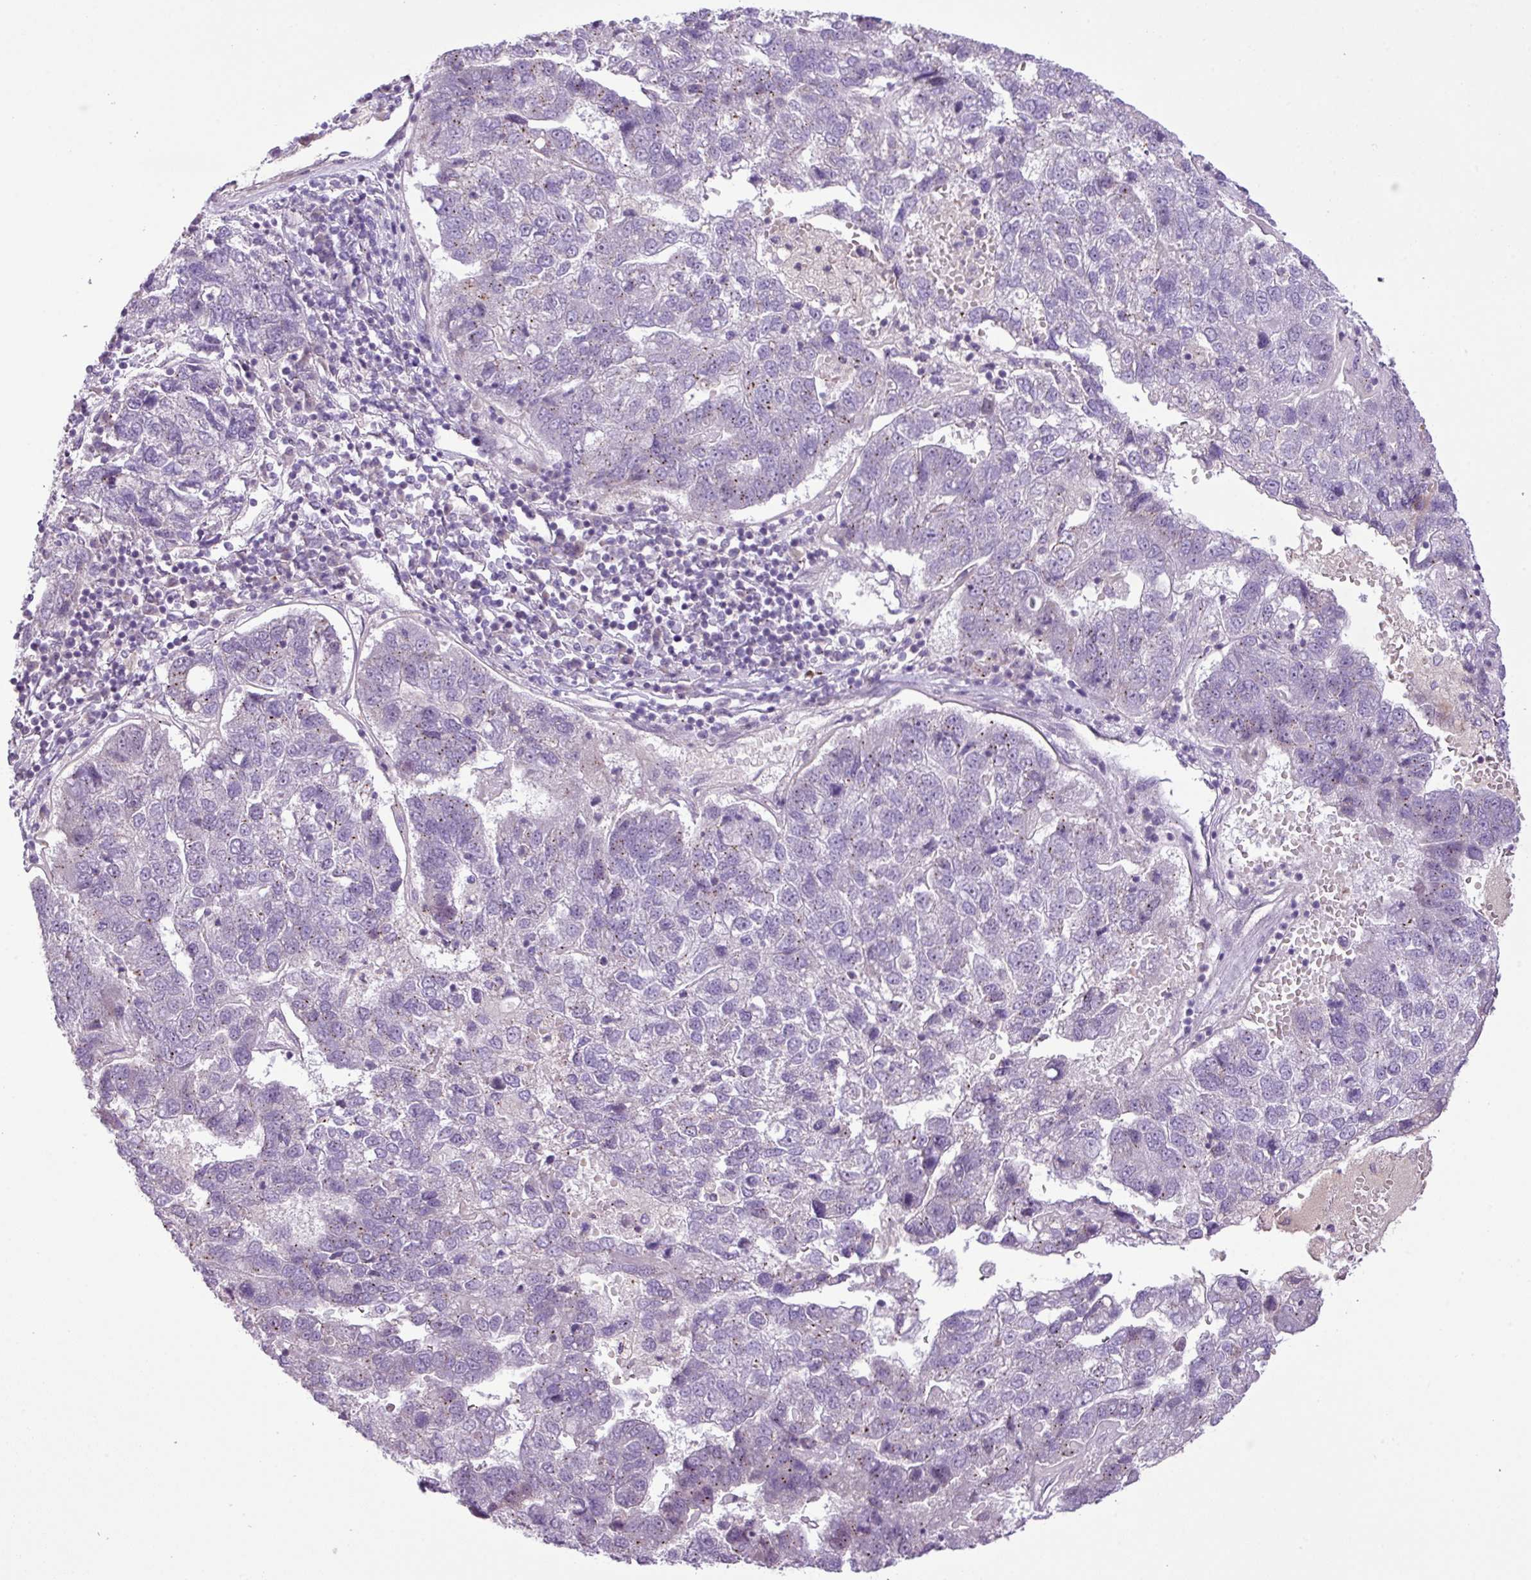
{"staining": {"intensity": "negative", "quantity": "none", "location": "none"}, "tissue": "pancreatic cancer", "cell_type": "Tumor cells", "image_type": "cancer", "snomed": [{"axis": "morphology", "description": "Adenocarcinoma, NOS"}, {"axis": "topography", "description": "Pancreas"}], "caption": "Immunohistochemical staining of human pancreatic cancer demonstrates no significant staining in tumor cells.", "gene": "DNAJB13", "patient": {"sex": "female", "age": 61}}